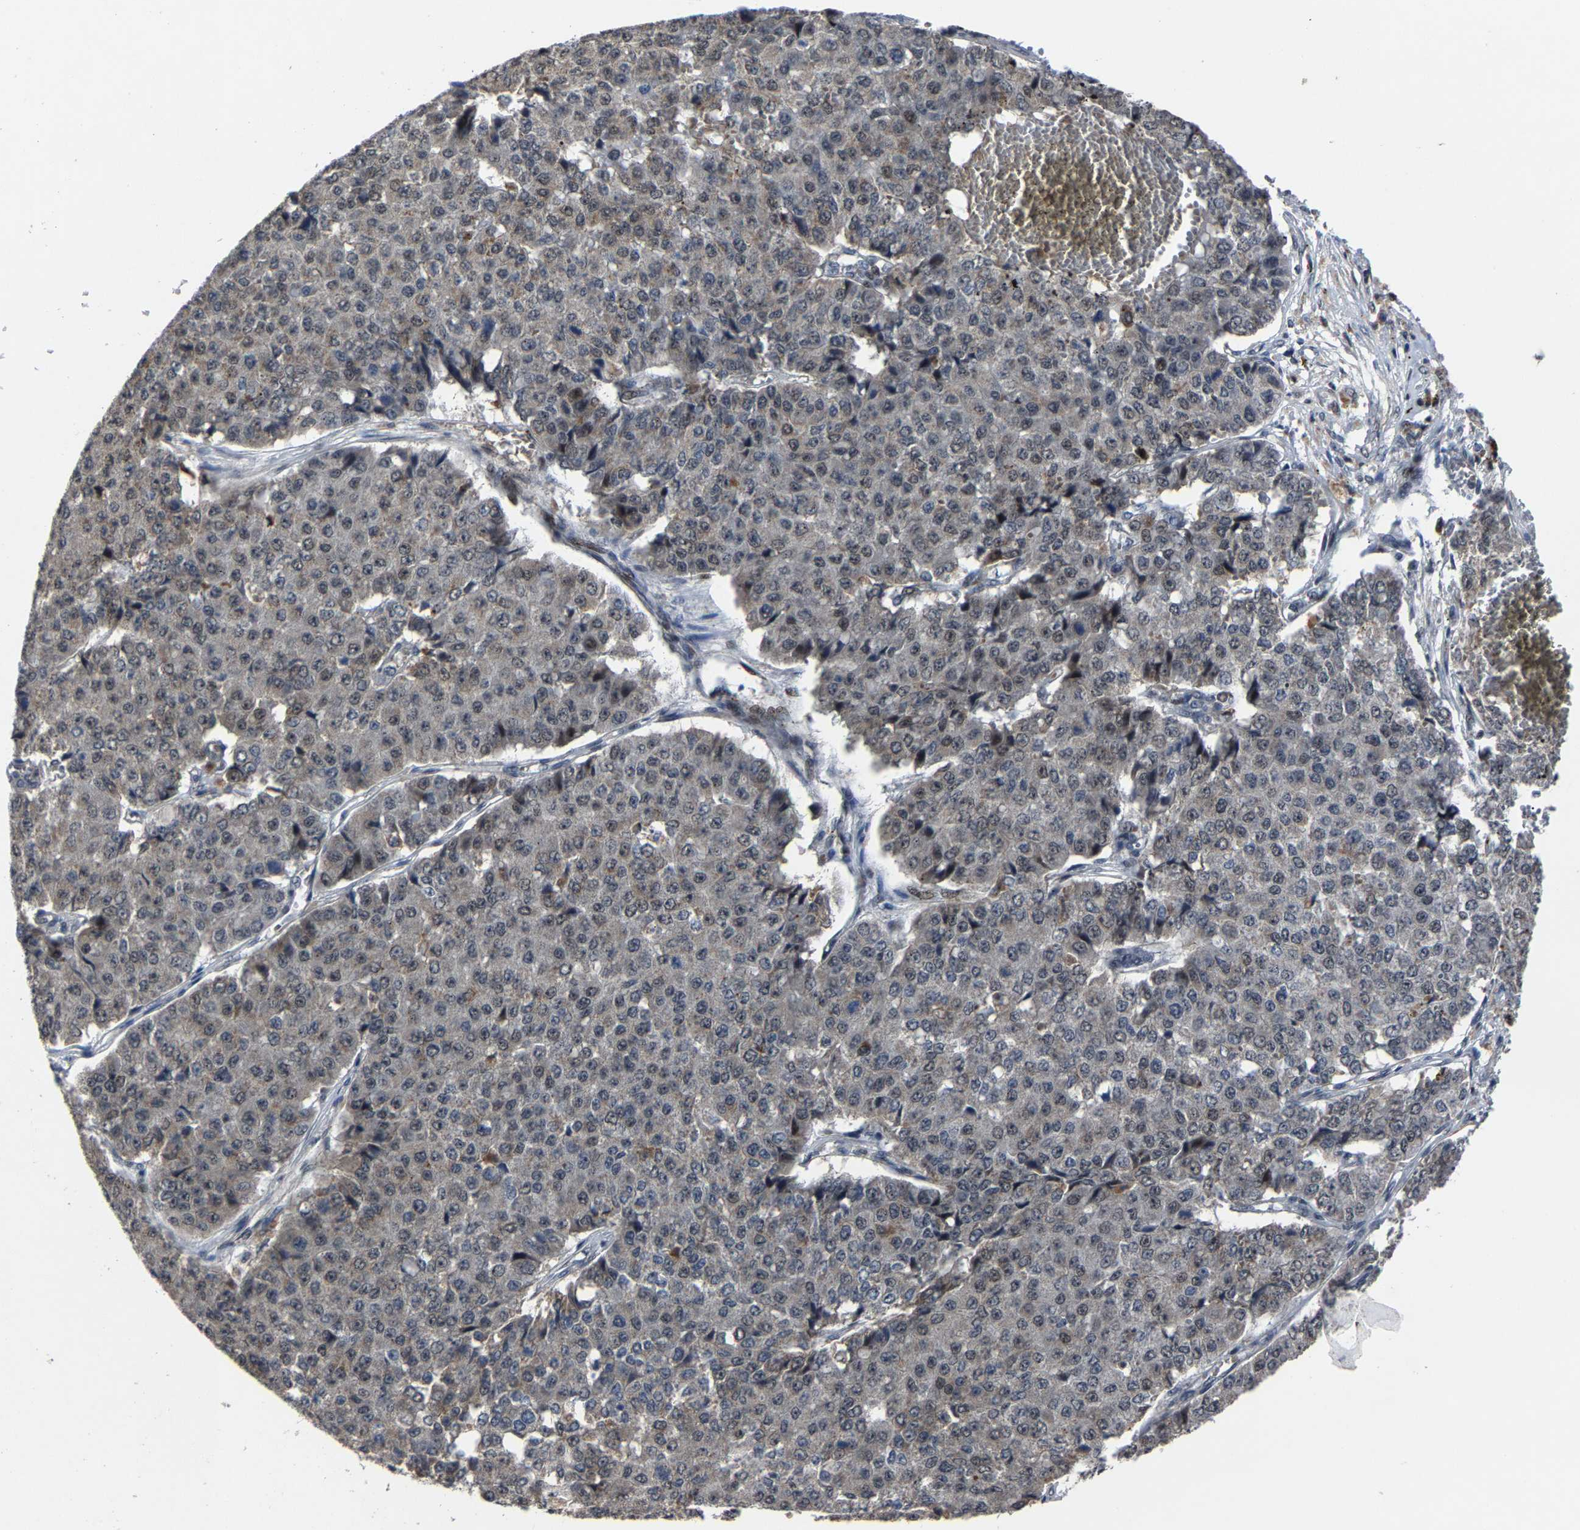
{"staining": {"intensity": "weak", "quantity": "25%-75%", "location": "nuclear"}, "tissue": "pancreatic cancer", "cell_type": "Tumor cells", "image_type": "cancer", "snomed": [{"axis": "morphology", "description": "Adenocarcinoma, NOS"}, {"axis": "topography", "description": "Pancreas"}], "caption": "IHC photomicrograph of human adenocarcinoma (pancreatic) stained for a protein (brown), which reveals low levels of weak nuclear staining in about 25%-75% of tumor cells.", "gene": "LSM8", "patient": {"sex": "male", "age": 50}}